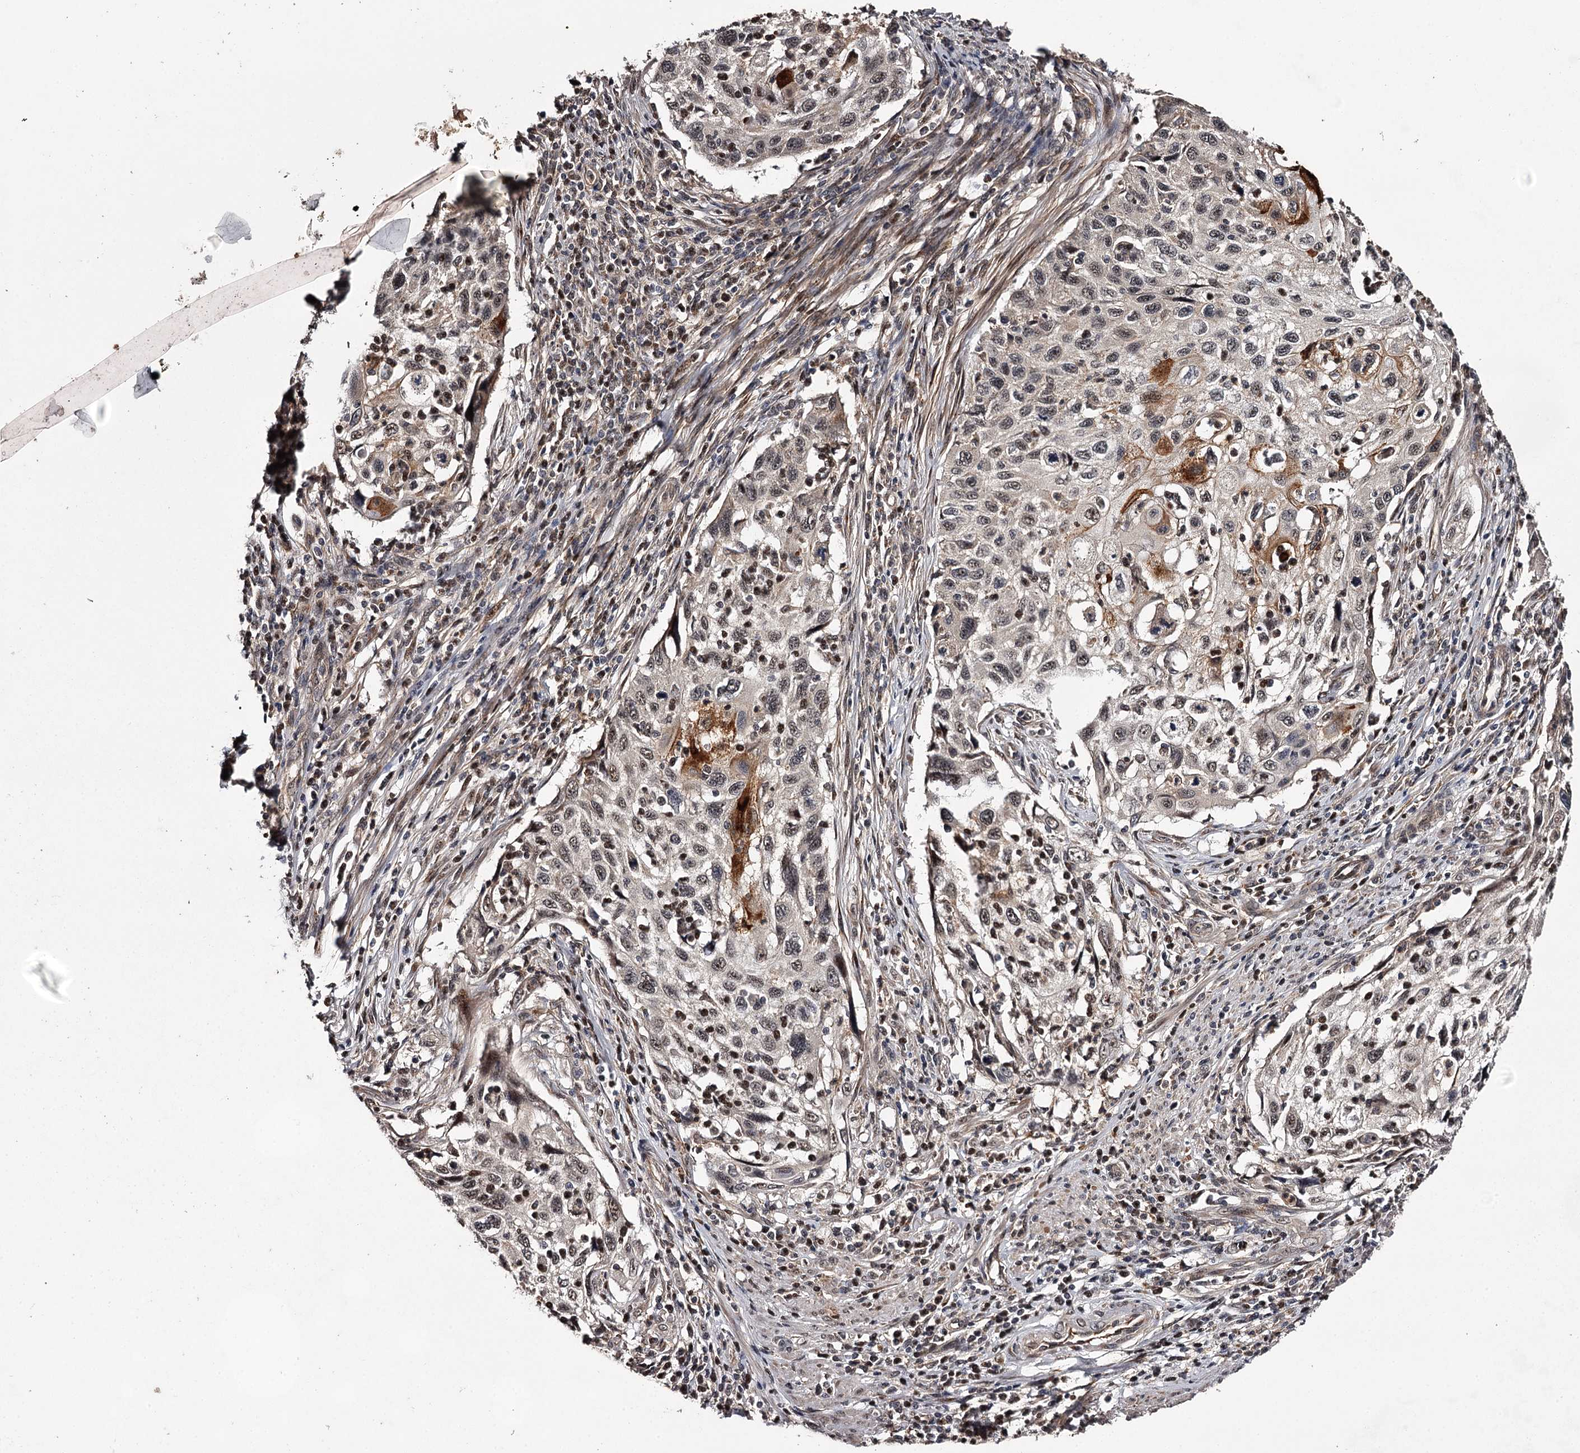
{"staining": {"intensity": "strong", "quantity": "<25%", "location": "cytoplasmic/membranous"}, "tissue": "cervical cancer", "cell_type": "Tumor cells", "image_type": "cancer", "snomed": [{"axis": "morphology", "description": "Squamous cell carcinoma, NOS"}, {"axis": "topography", "description": "Cervix"}], "caption": "Brown immunohistochemical staining in human cervical cancer (squamous cell carcinoma) shows strong cytoplasmic/membranous staining in about <25% of tumor cells.", "gene": "MAML3", "patient": {"sex": "female", "age": 70}}